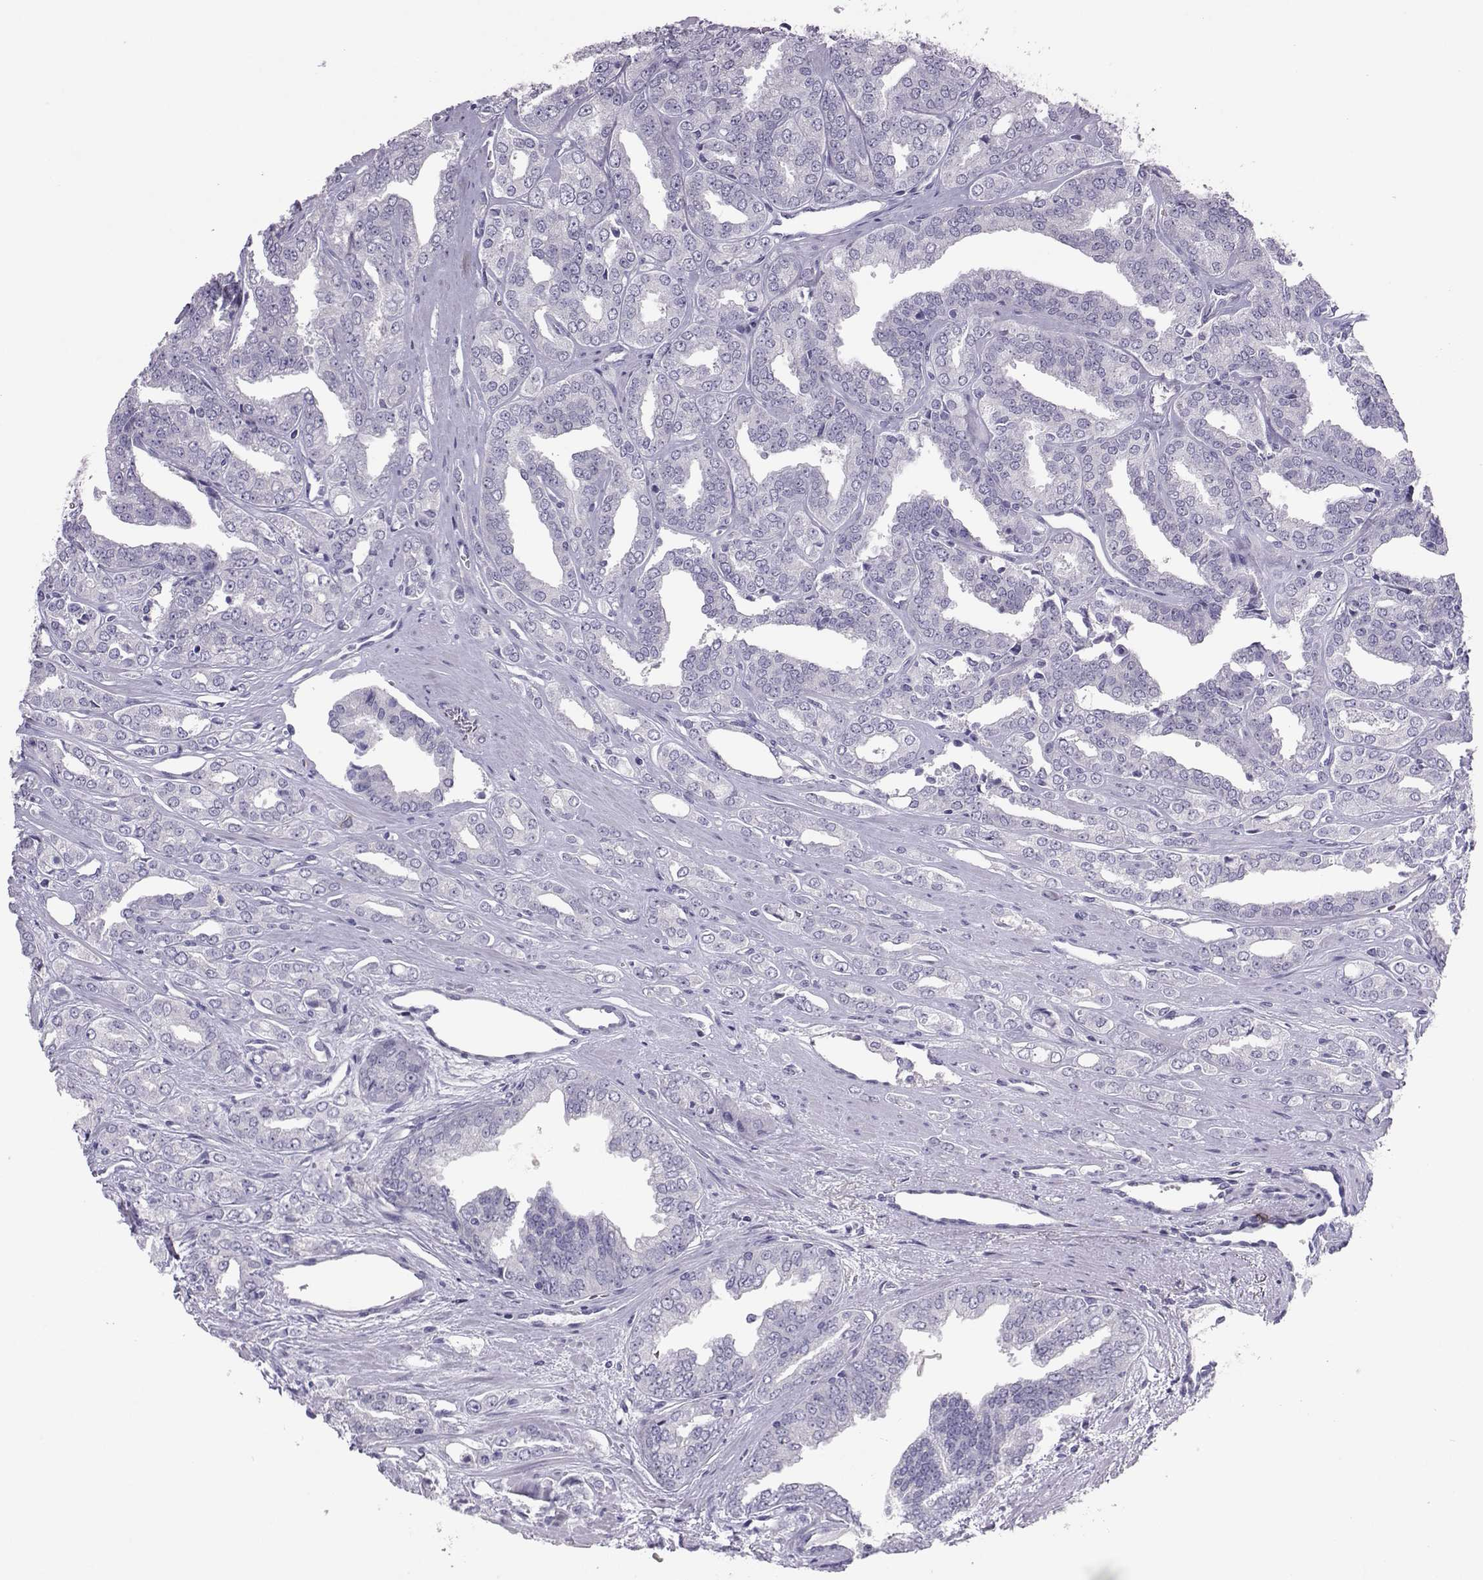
{"staining": {"intensity": "negative", "quantity": "none", "location": "none"}, "tissue": "prostate cancer", "cell_type": "Tumor cells", "image_type": "cancer", "snomed": [{"axis": "morphology", "description": "Adenocarcinoma, NOS"}, {"axis": "morphology", "description": "Adenocarcinoma, High grade"}, {"axis": "topography", "description": "Prostate"}], "caption": "IHC photomicrograph of human prostate cancer stained for a protein (brown), which shows no positivity in tumor cells.", "gene": "TRPM7", "patient": {"sex": "male", "age": 70}}